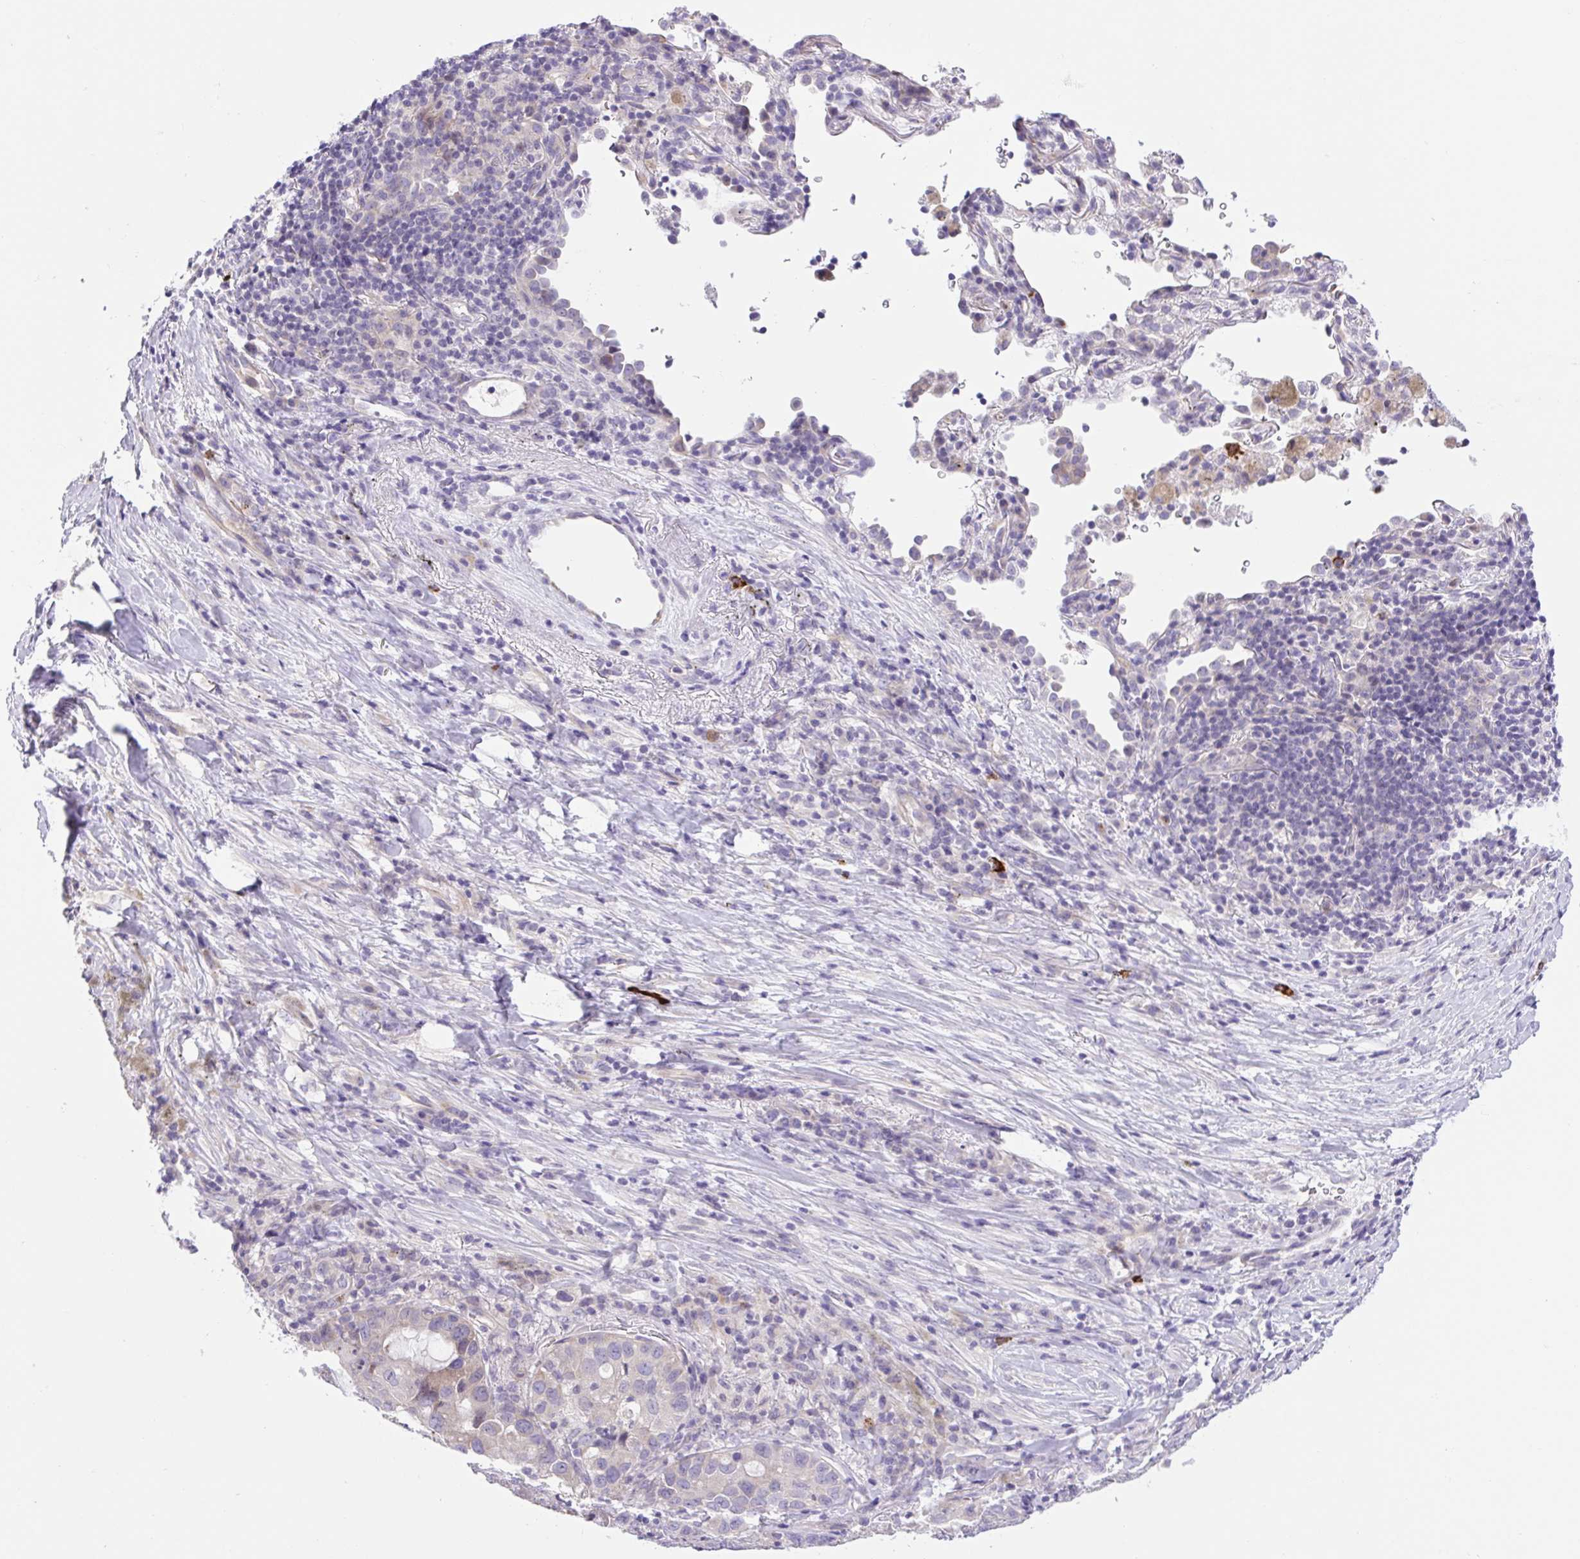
{"staining": {"intensity": "negative", "quantity": "none", "location": "none"}, "tissue": "lung cancer", "cell_type": "Tumor cells", "image_type": "cancer", "snomed": [{"axis": "morphology", "description": "Normal morphology"}, {"axis": "morphology", "description": "Adenocarcinoma, NOS"}, {"axis": "topography", "description": "Lymph node"}, {"axis": "topography", "description": "Lung"}], "caption": "This is an immunohistochemistry (IHC) micrograph of human lung cancer (adenocarcinoma). There is no expression in tumor cells.", "gene": "FAM177B", "patient": {"sex": "female", "age": 51}}